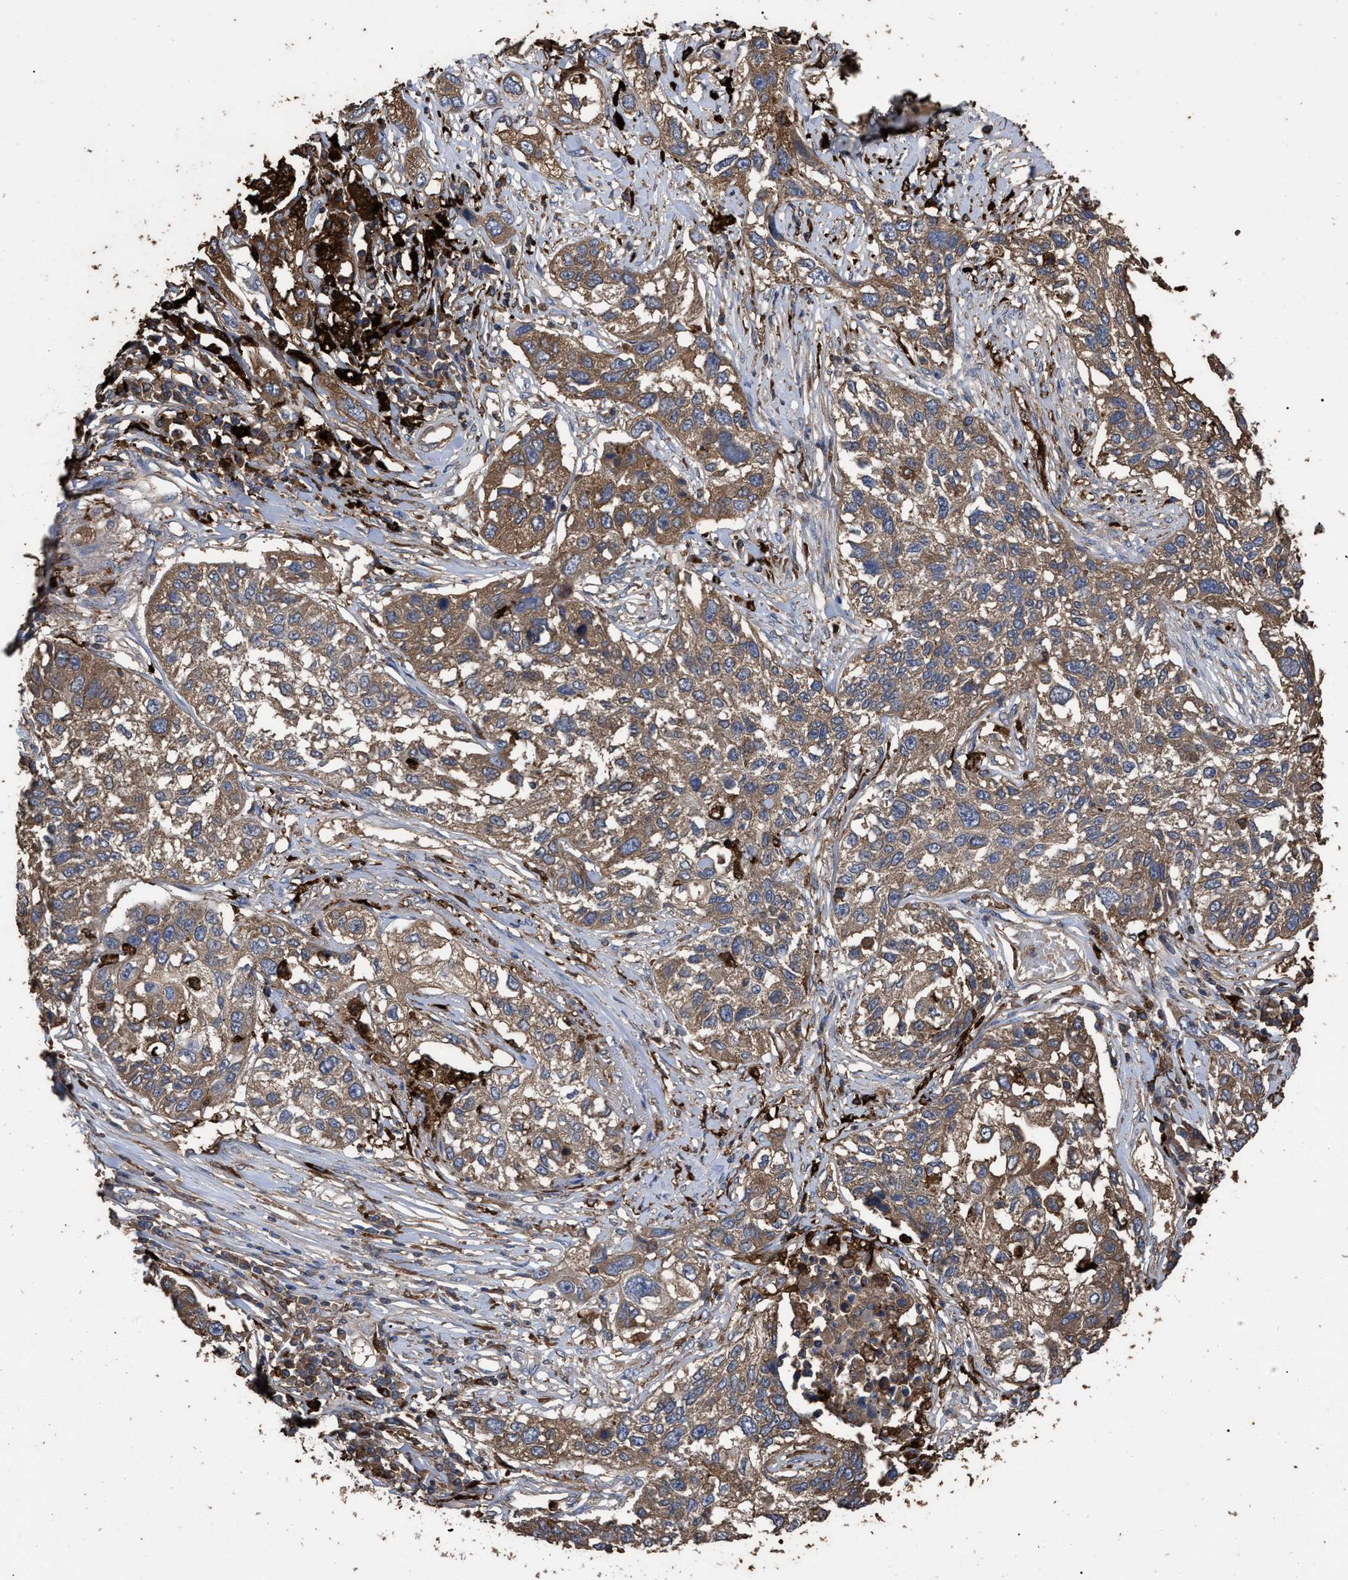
{"staining": {"intensity": "moderate", "quantity": ">75%", "location": "cytoplasmic/membranous"}, "tissue": "lung cancer", "cell_type": "Tumor cells", "image_type": "cancer", "snomed": [{"axis": "morphology", "description": "Squamous cell carcinoma, NOS"}, {"axis": "topography", "description": "Lung"}], "caption": "Lung cancer stained with immunohistochemistry reveals moderate cytoplasmic/membranous staining in approximately >75% of tumor cells.", "gene": "GPR179", "patient": {"sex": "male", "age": 71}}